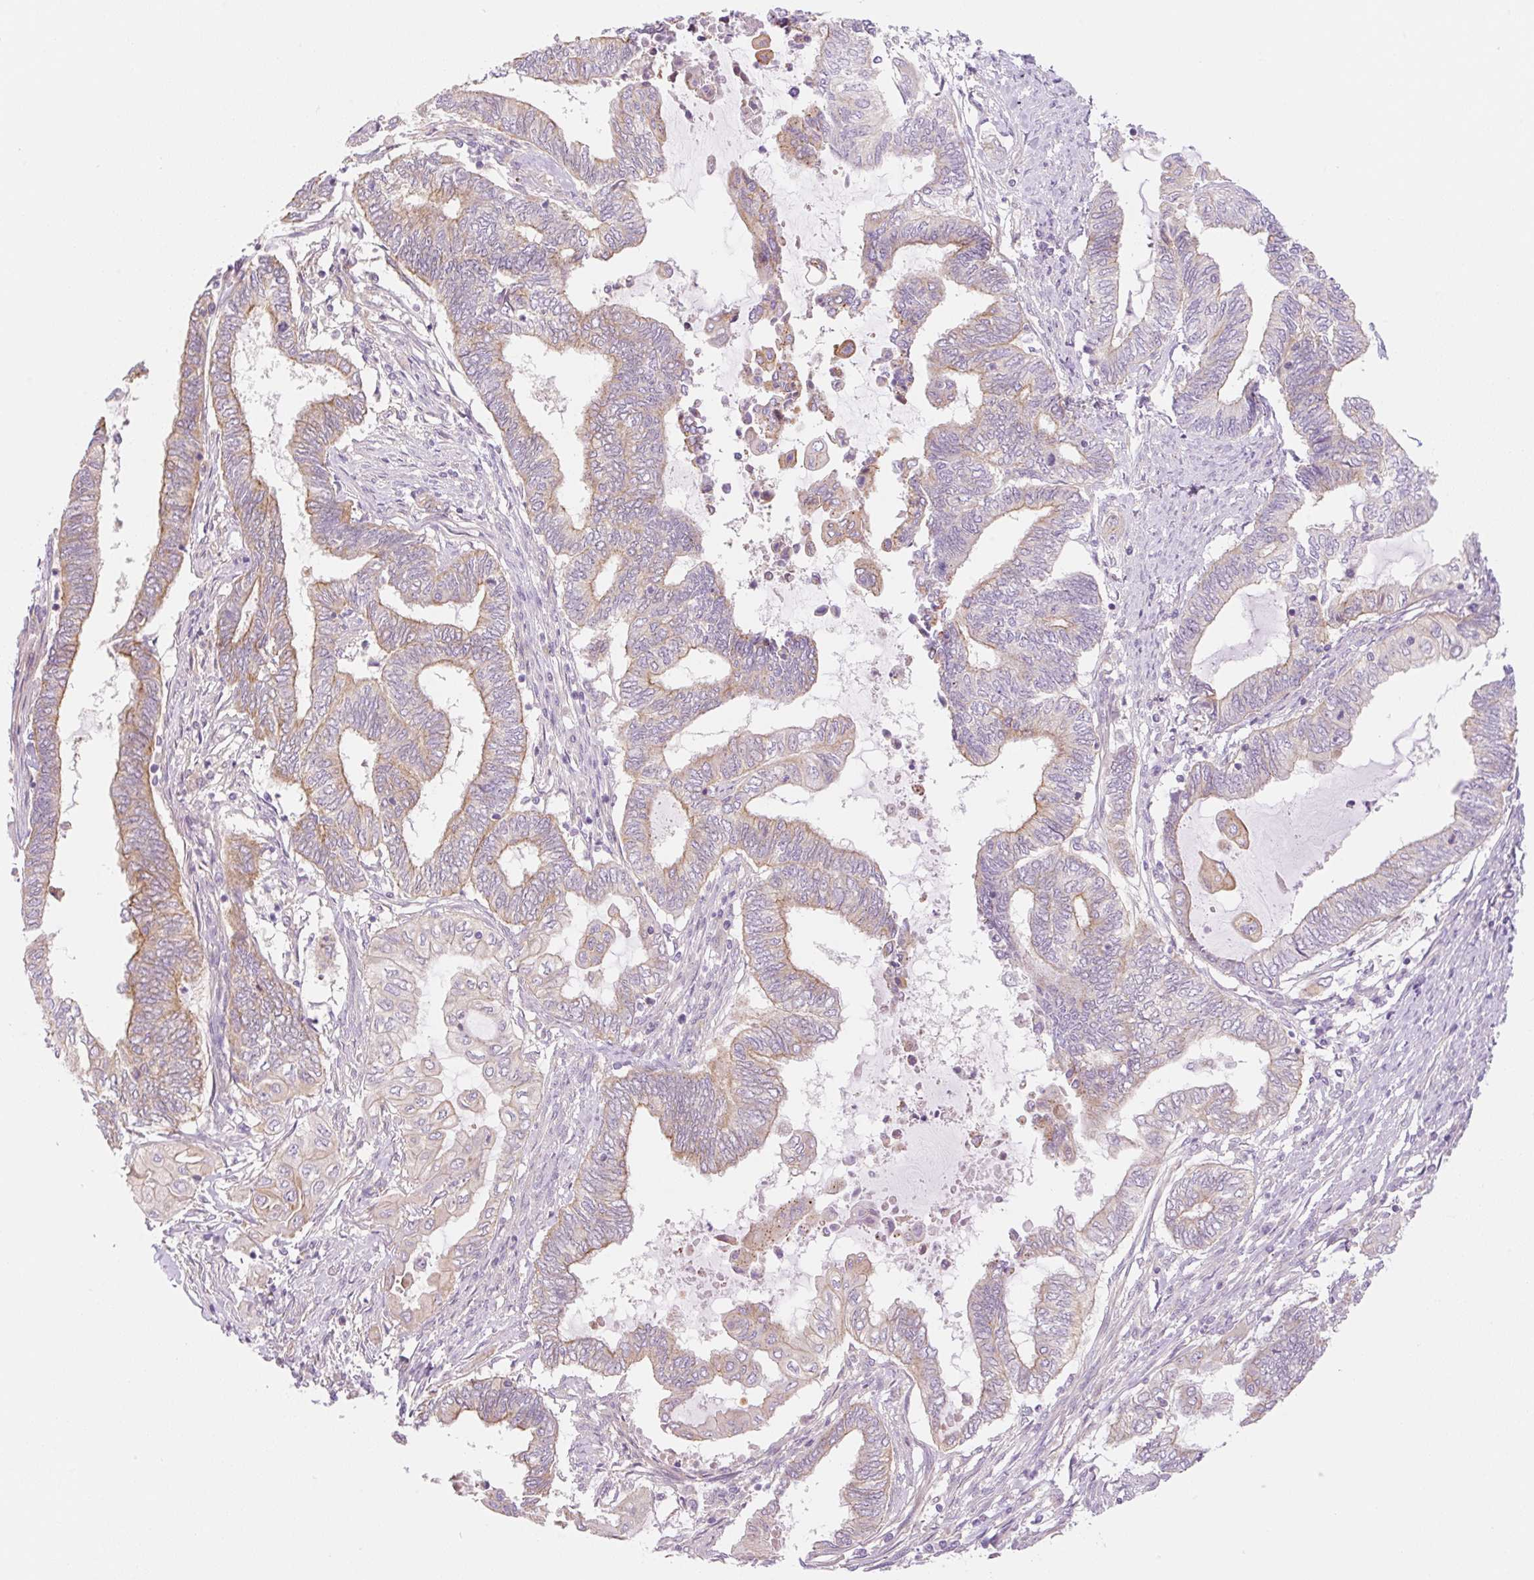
{"staining": {"intensity": "moderate", "quantity": "25%-75%", "location": "cytoplasmic/membranous"}, "tissue": "endometrial cancer", "cell_type": "Tumor cells", "image_type": "cancer", "snomed": [{"axis": "morphology", "description": "Adenocarcinoma, NOS"}, {"axis": "topography", "description": "Uterus"}, {"axis": "topography", "description": "Endometrium"}], "caption": "Immunohistochemical staining of human adenocarcinoma (endometrial) exhibits medium levels of moderate cytoplasmic/membranous protein positivity in approximately 25%-75% of tumor cells.", "gene": "NLRP5", "patient": {"sex": "female", "age": 70}}